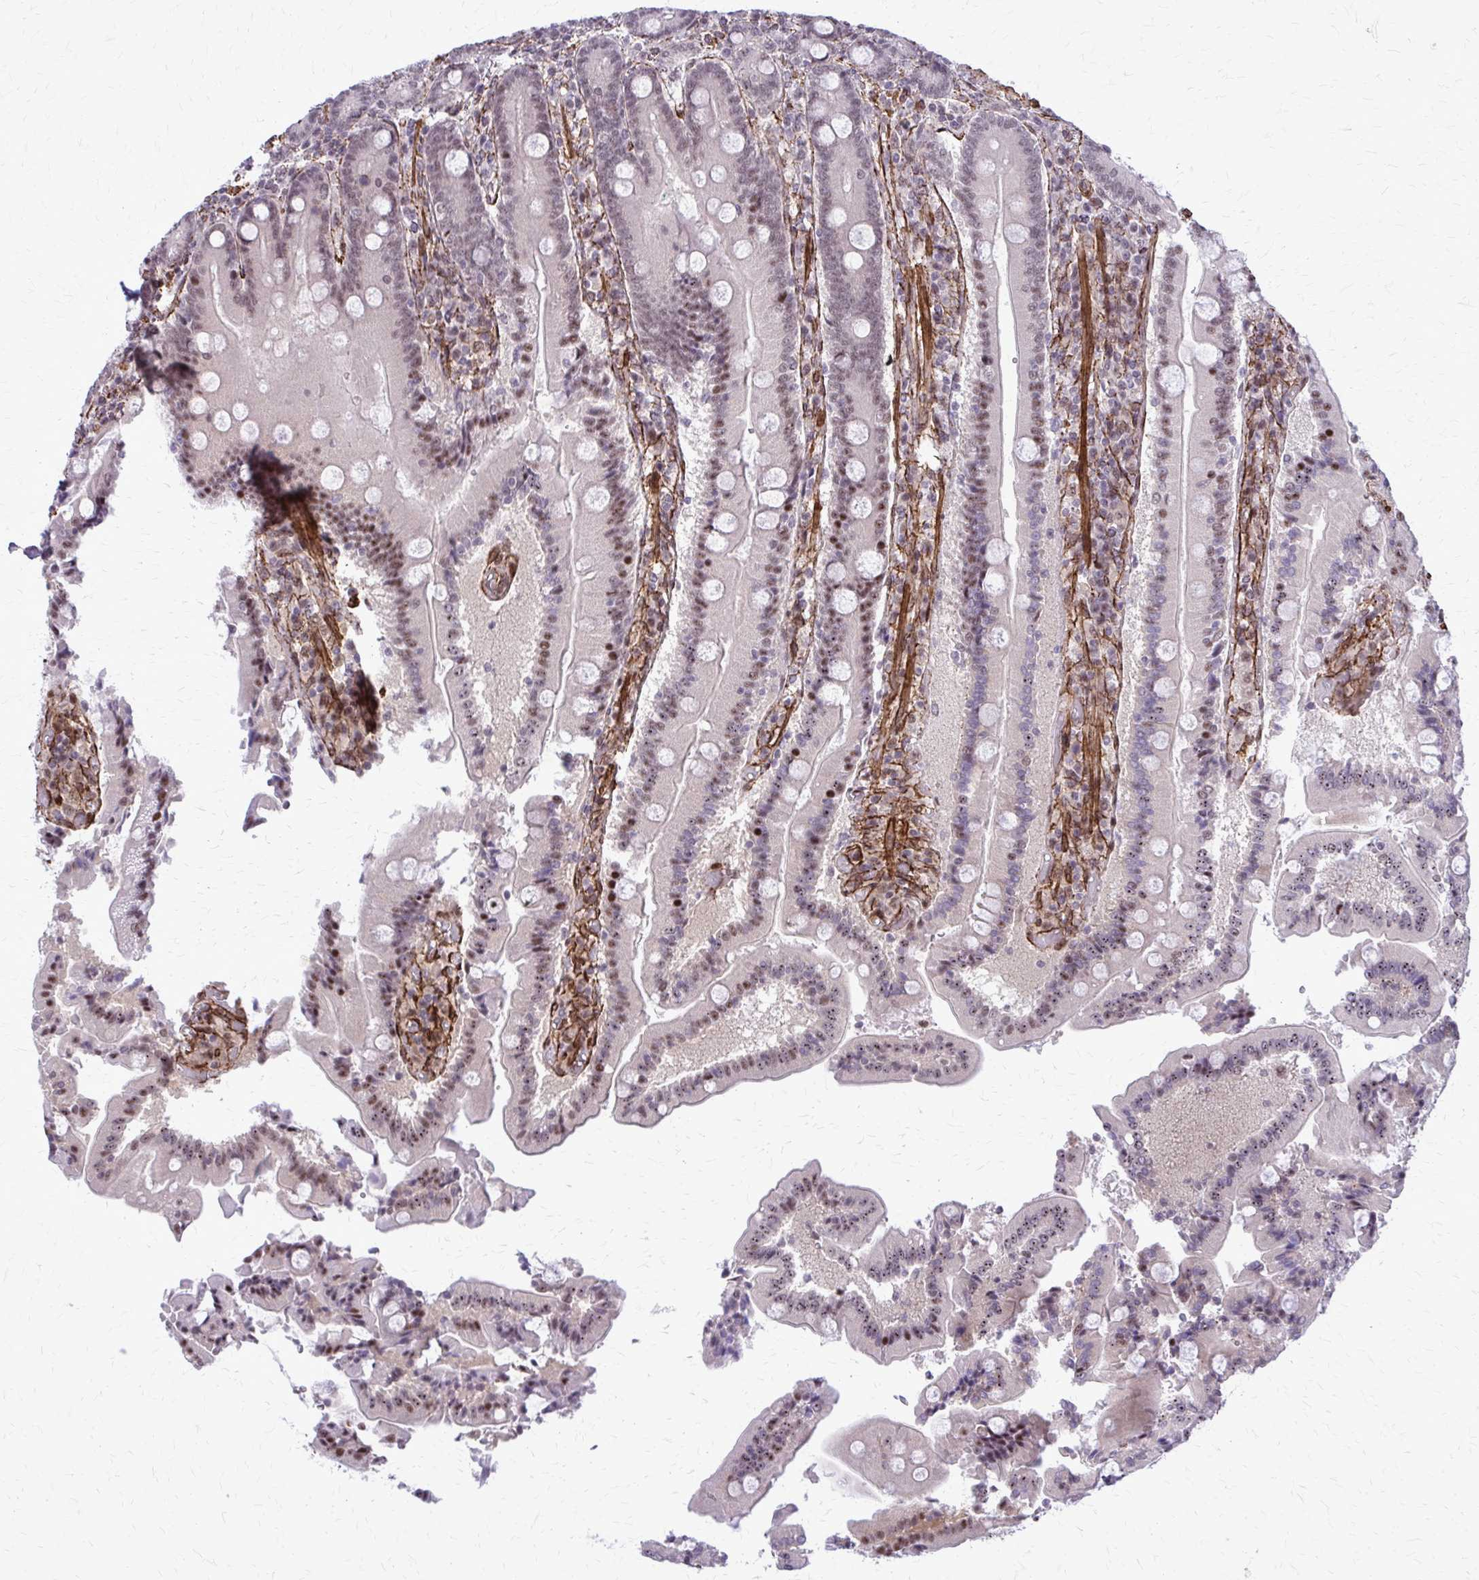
{"staining": {"intensity": "moderate", "quantity": "<25%", "location": "nuclear"}, "tissue": "duodenum", "cell_type": "Glandular cells", "image_type": "normal", "snomed": [{"axis": "morphology", "description": "Normal tissue, NOS"}, {"axis": "topography", "description": "Duodenum"}], "caption": "Immunohistochemistry micrograph of normal duodenum: human duodenum stained using immunohistochemistry (IHC) exhibits low levels of moderate protein expression localized specifically in the nuclear of glandular cells, appearing as a nuclear brown color.", "gene": "NRBF2", "patient": {"sex": "female", "age": 62}}